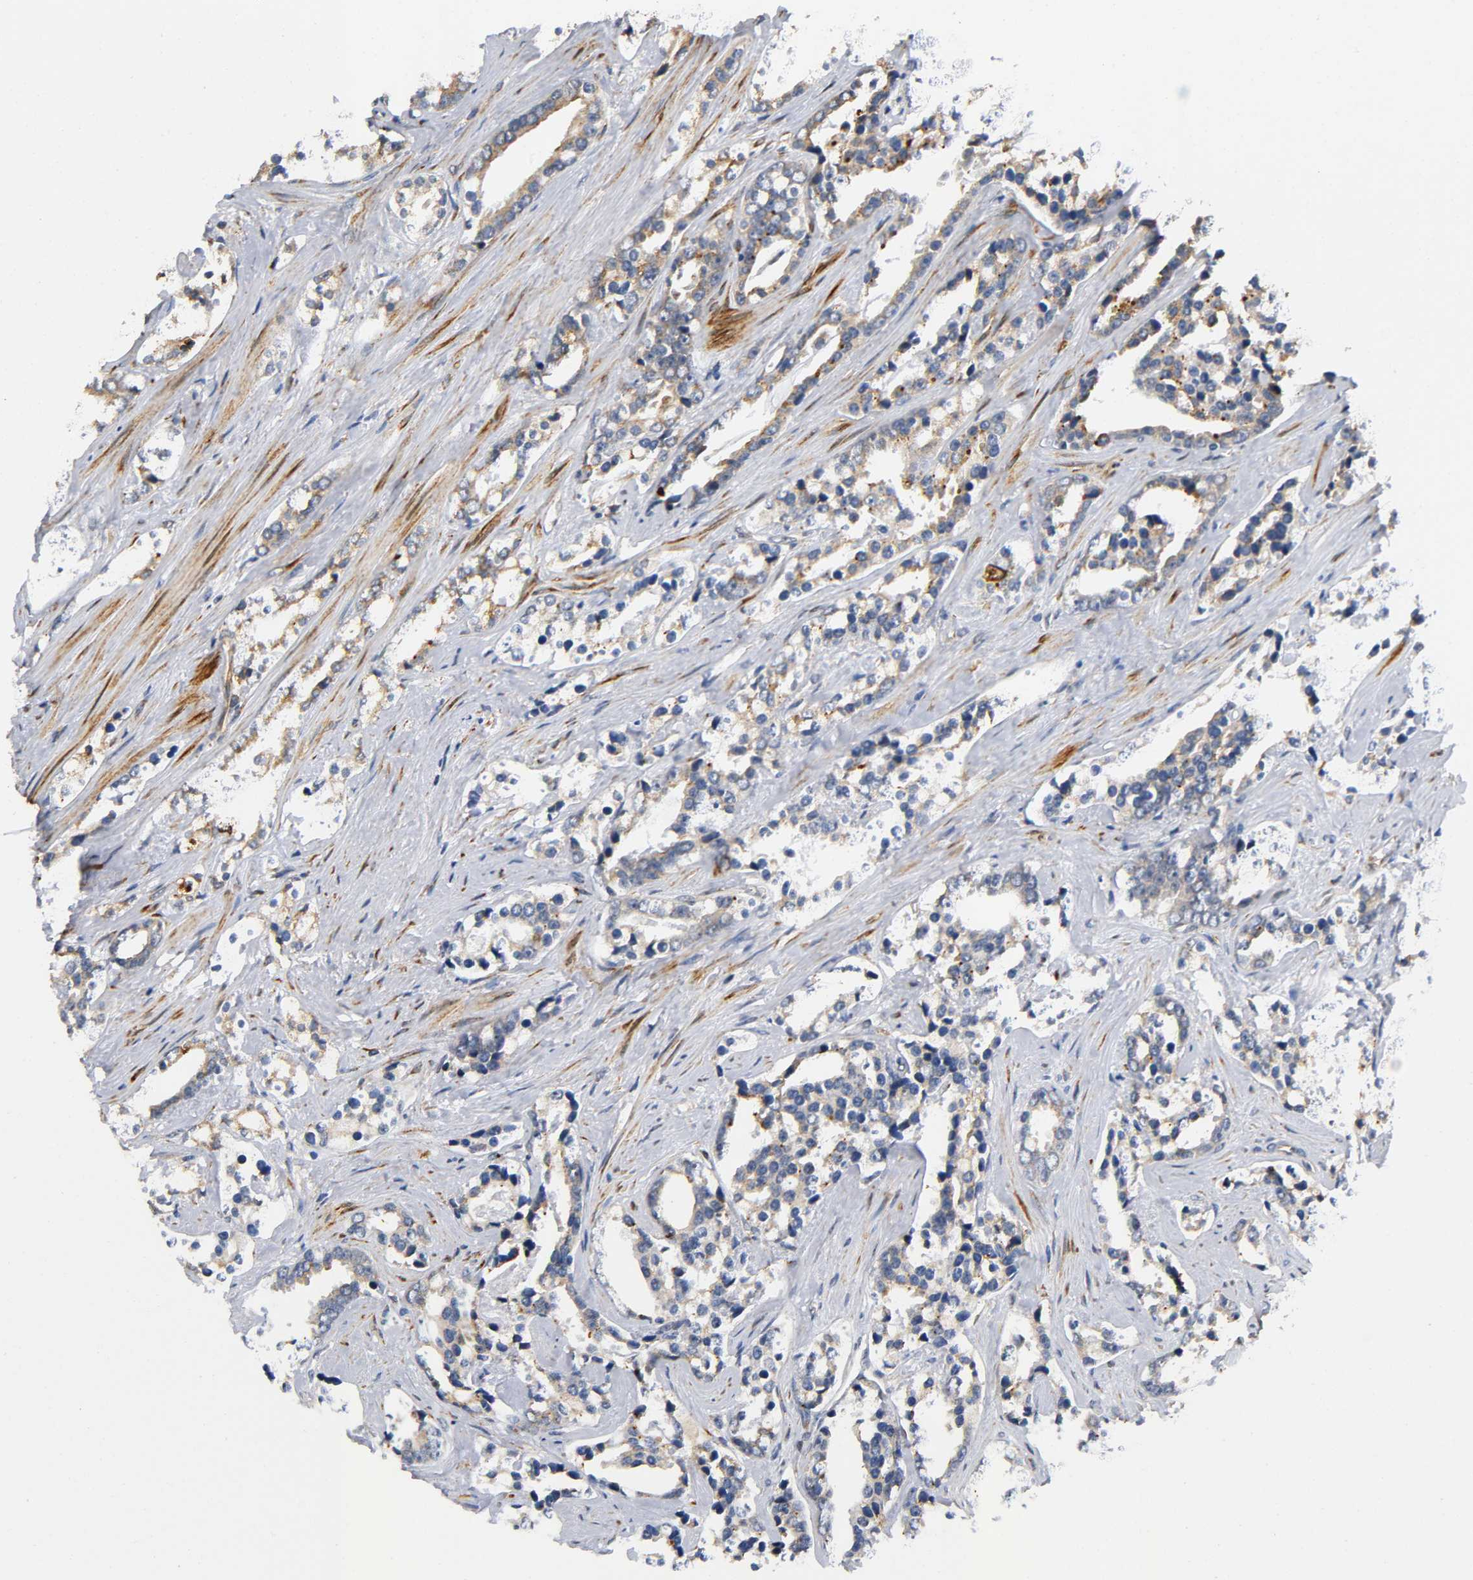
{"staining": {"intensity": "weak", "quantity": "25%-75%", "location": "cytoplasmic/membranous"}, "tissue": "prostate cancer", "cell_type": "Tumor cells", "image_type": "cancer", "snomed": [{"axis": "morphology", "description": "Adenocarcinoma, High grade"}, {"axis": "topography", "description": "Prostate"}], "caption": "This image demonstrates immunohistochemistry (IHC) staining of prostate cancer, with low weak cytoplasmic/membranous positivity in about 25%-75% of tumor cells.", "gene": "SOS2", "patient": {"sex": "male", "age": 67}}